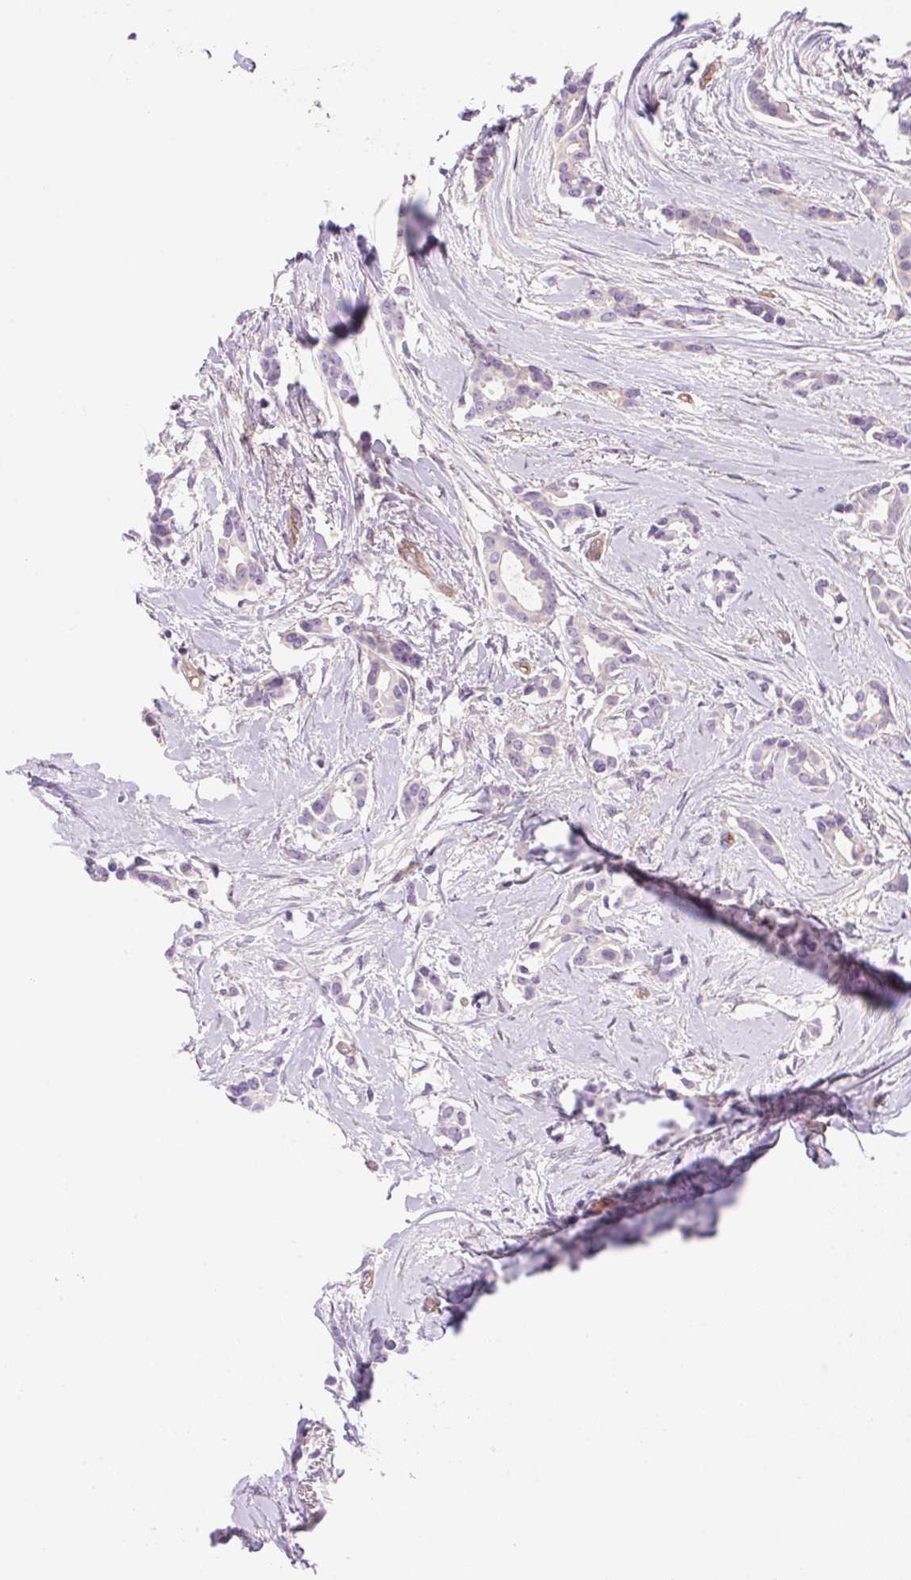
{"staining": {"intensity": "negative", "quantity": "none", "location": "none"}, "tissue": "breast cancer", "cell_type": "Tumor cells", "image_type": "cancer", "snomed": [{"axis": "morphology", "description": "Duct carcinoma"}, {"axis": "topography", "description": "Breast"}], "caption": "Immunohistochemistry image of breast invasive ductal carcinoma stained for a protein (brown), which displays no expression in tumor cells.", "gene": "EHD3", "patient": {"sex": "female", "age": 64}}